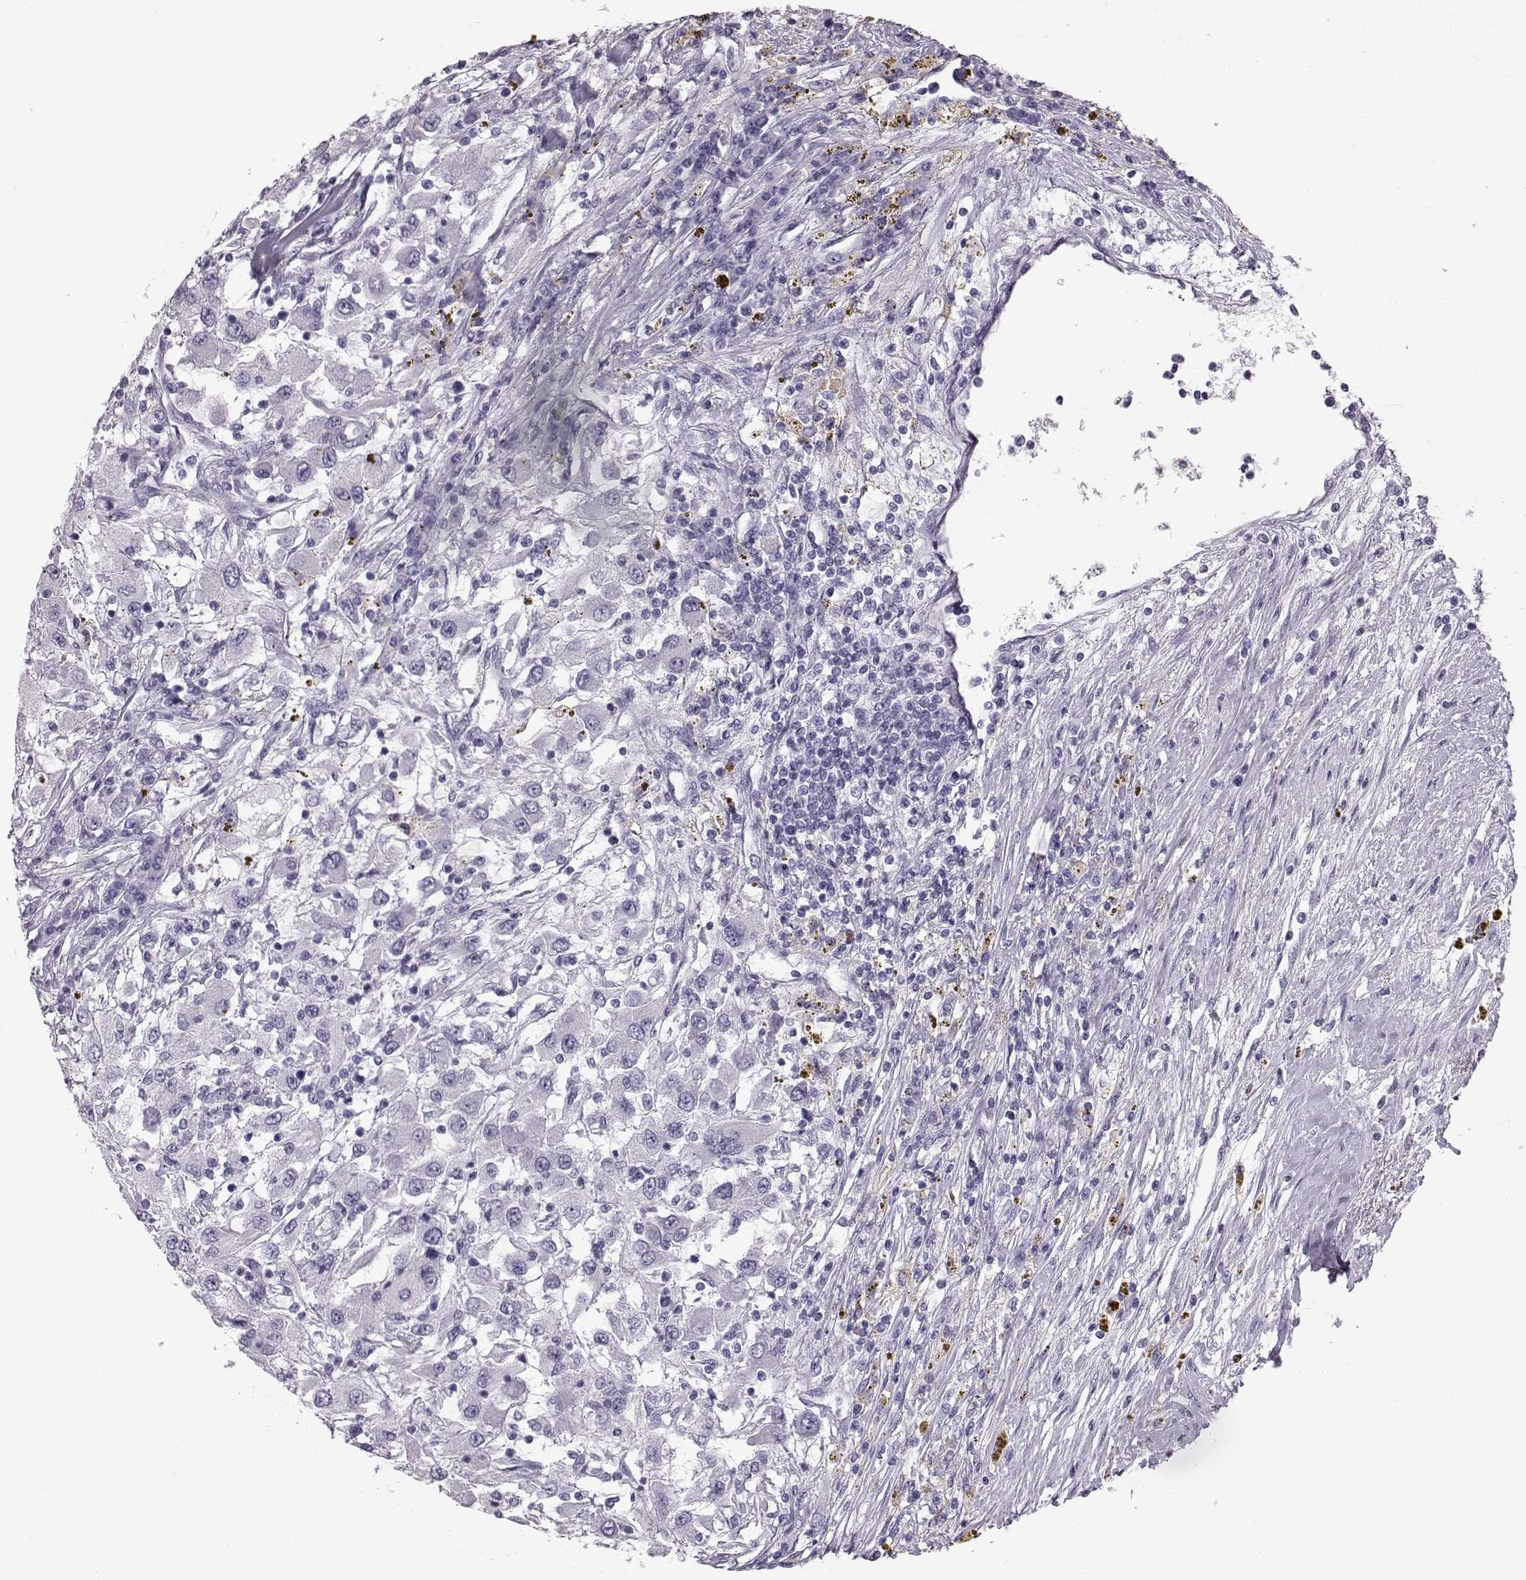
{"staining": {"intensity": "negative", "quantity": "none", "location": "none"}, "tissue": "renal cancer", "cell_type": "Tumor cells", "image_type": "cancer", "snomed": [{"axis": "morphology", "description": "Adenocarcinoma, NOS"}, {"axis": "topography", "description": "Kidney"}], "caption": "Tumor cells show no significant protein positivity in renal cancer.", "gene": "BFSP2", "patient": {"sex": "female", "age": 67}}